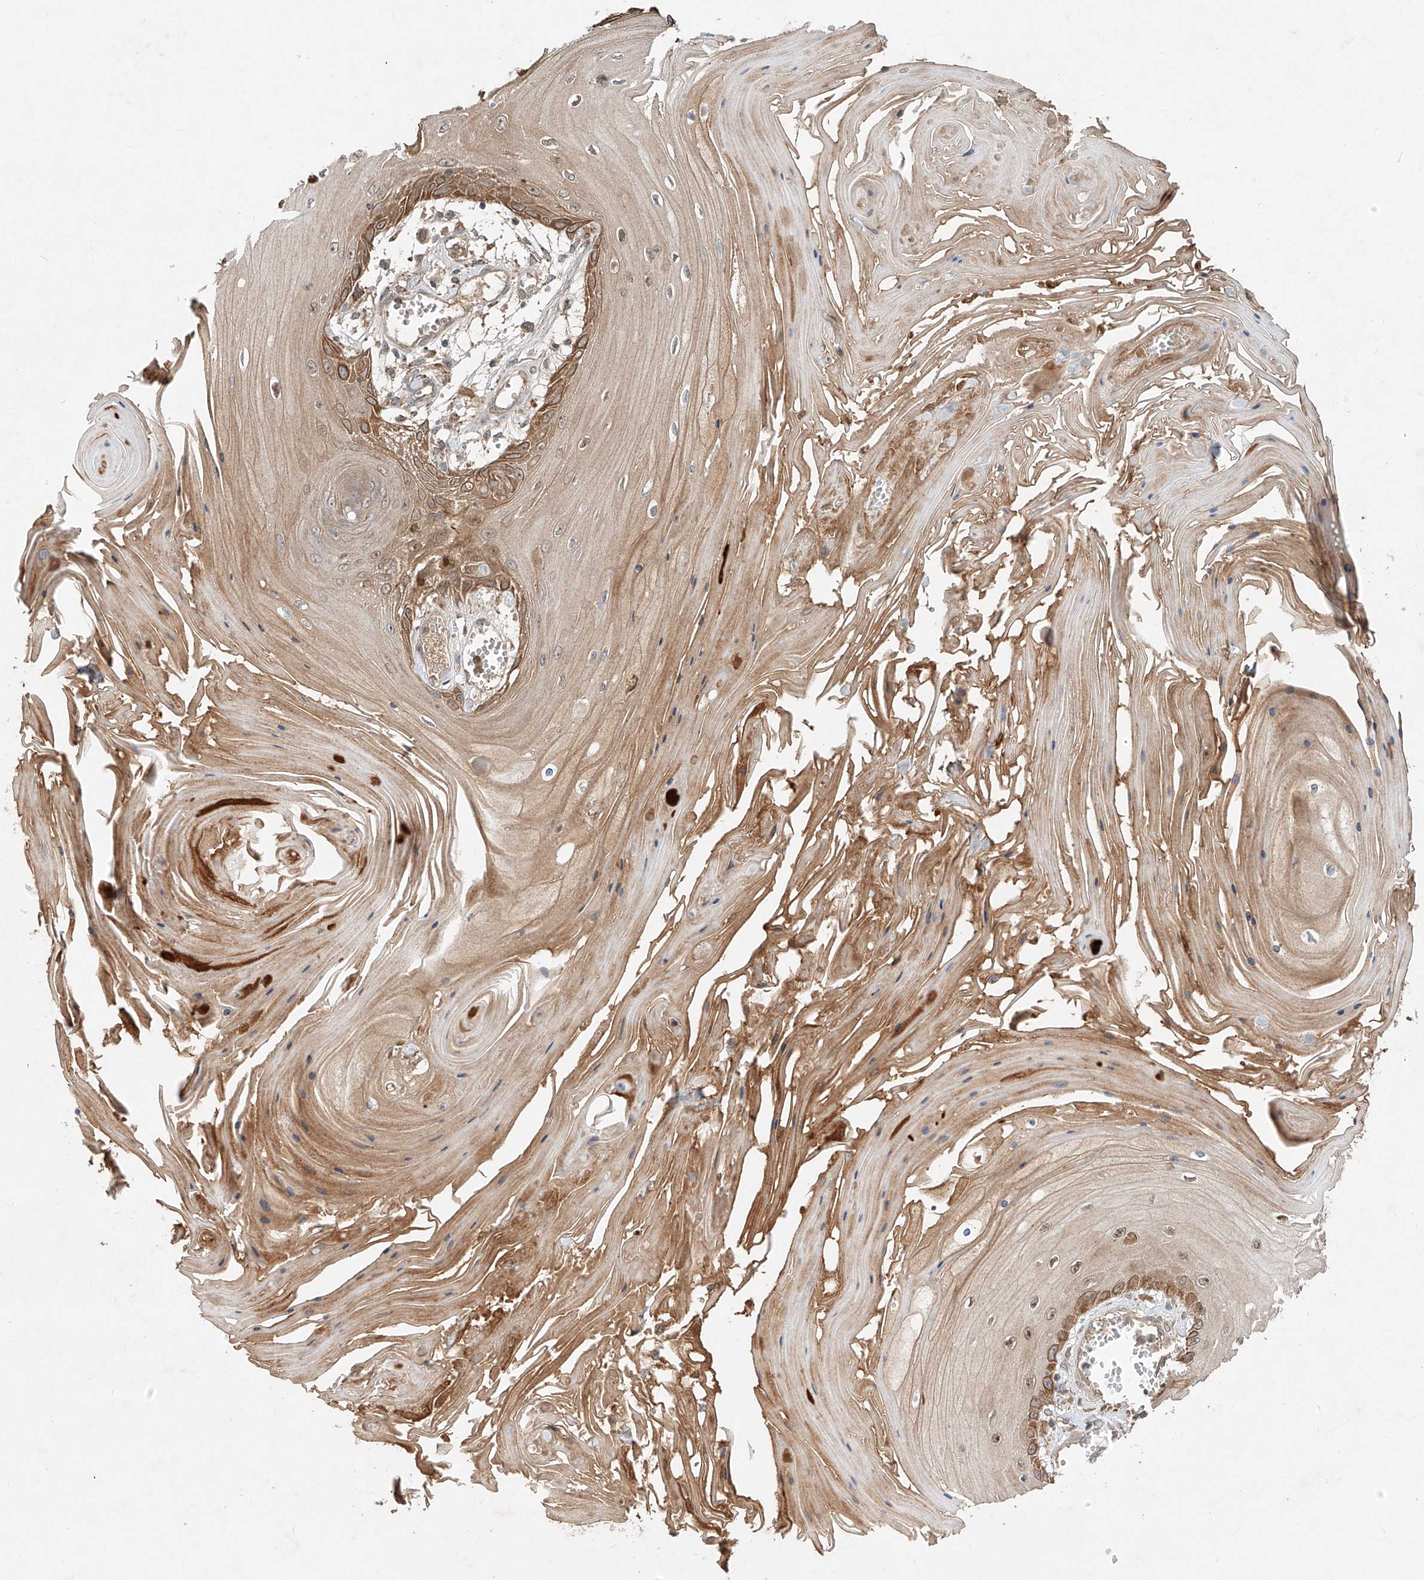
{"staining": {"intensity": "moderate", "quantity": "25%-75%", "location": "cytoplasmic/membranous"}, "tissue": "skin cancer", "cell_type": "Tumor cells", "image_type": "cancer", "snomed": [{"axis": "morphology", "description": "Squamous cell carcinoma, NOS"}, {"axis": "topography", "description": "Skin"}], "caption": "Skin squamous cell carcinoma stained for a protein (brown) reveals moderate cytoplasmic/membranous positive positivity in approximately 25%-75% of tumor cells.", "gene": "IER5", "patient": {"sex": "male", "age": 74}}